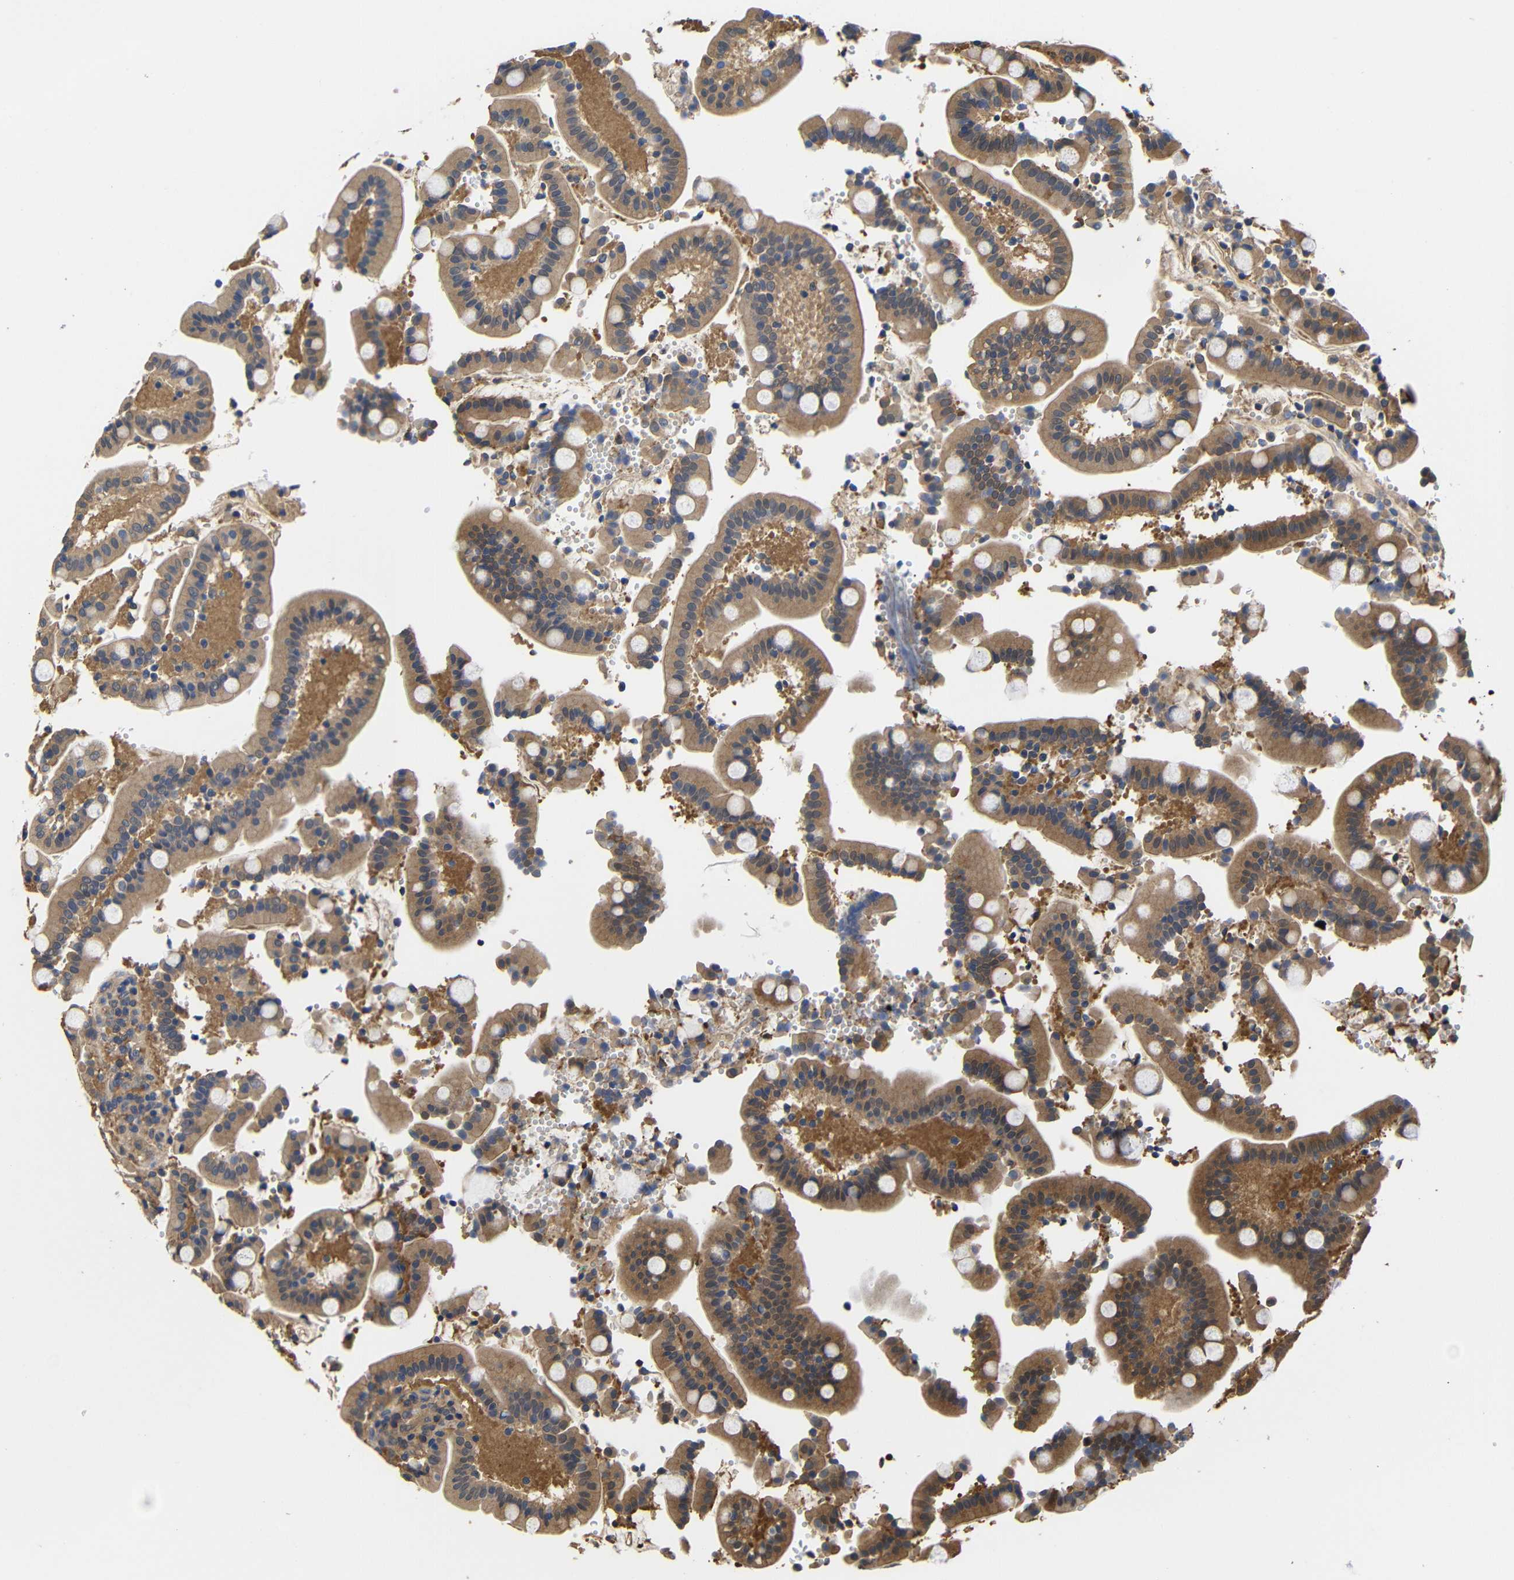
{"staining": {"intensity": "moderate", "quantity": ">75%", "location": "cytoplasmic/membranous"}, "tissue": "duodenum", "cell_type": "Glandular cells", "image_type": "normal", "snomed": [{"axis": "morphology", "description": "Normal tissue, NOS"}, {"axis": "topography", "description": "Small intestine, NOS"}], "caption": "An IHC image of normal tissue is shown. Protein staining in brown highlights moderate cytoplasmic/membranous positivity in duodenum within glandular cells. (Brightfield microscopy of DAB IHC at high magnification).", "gene": "LRRCC1", "patient": {"sex": "female", "age": 71}}